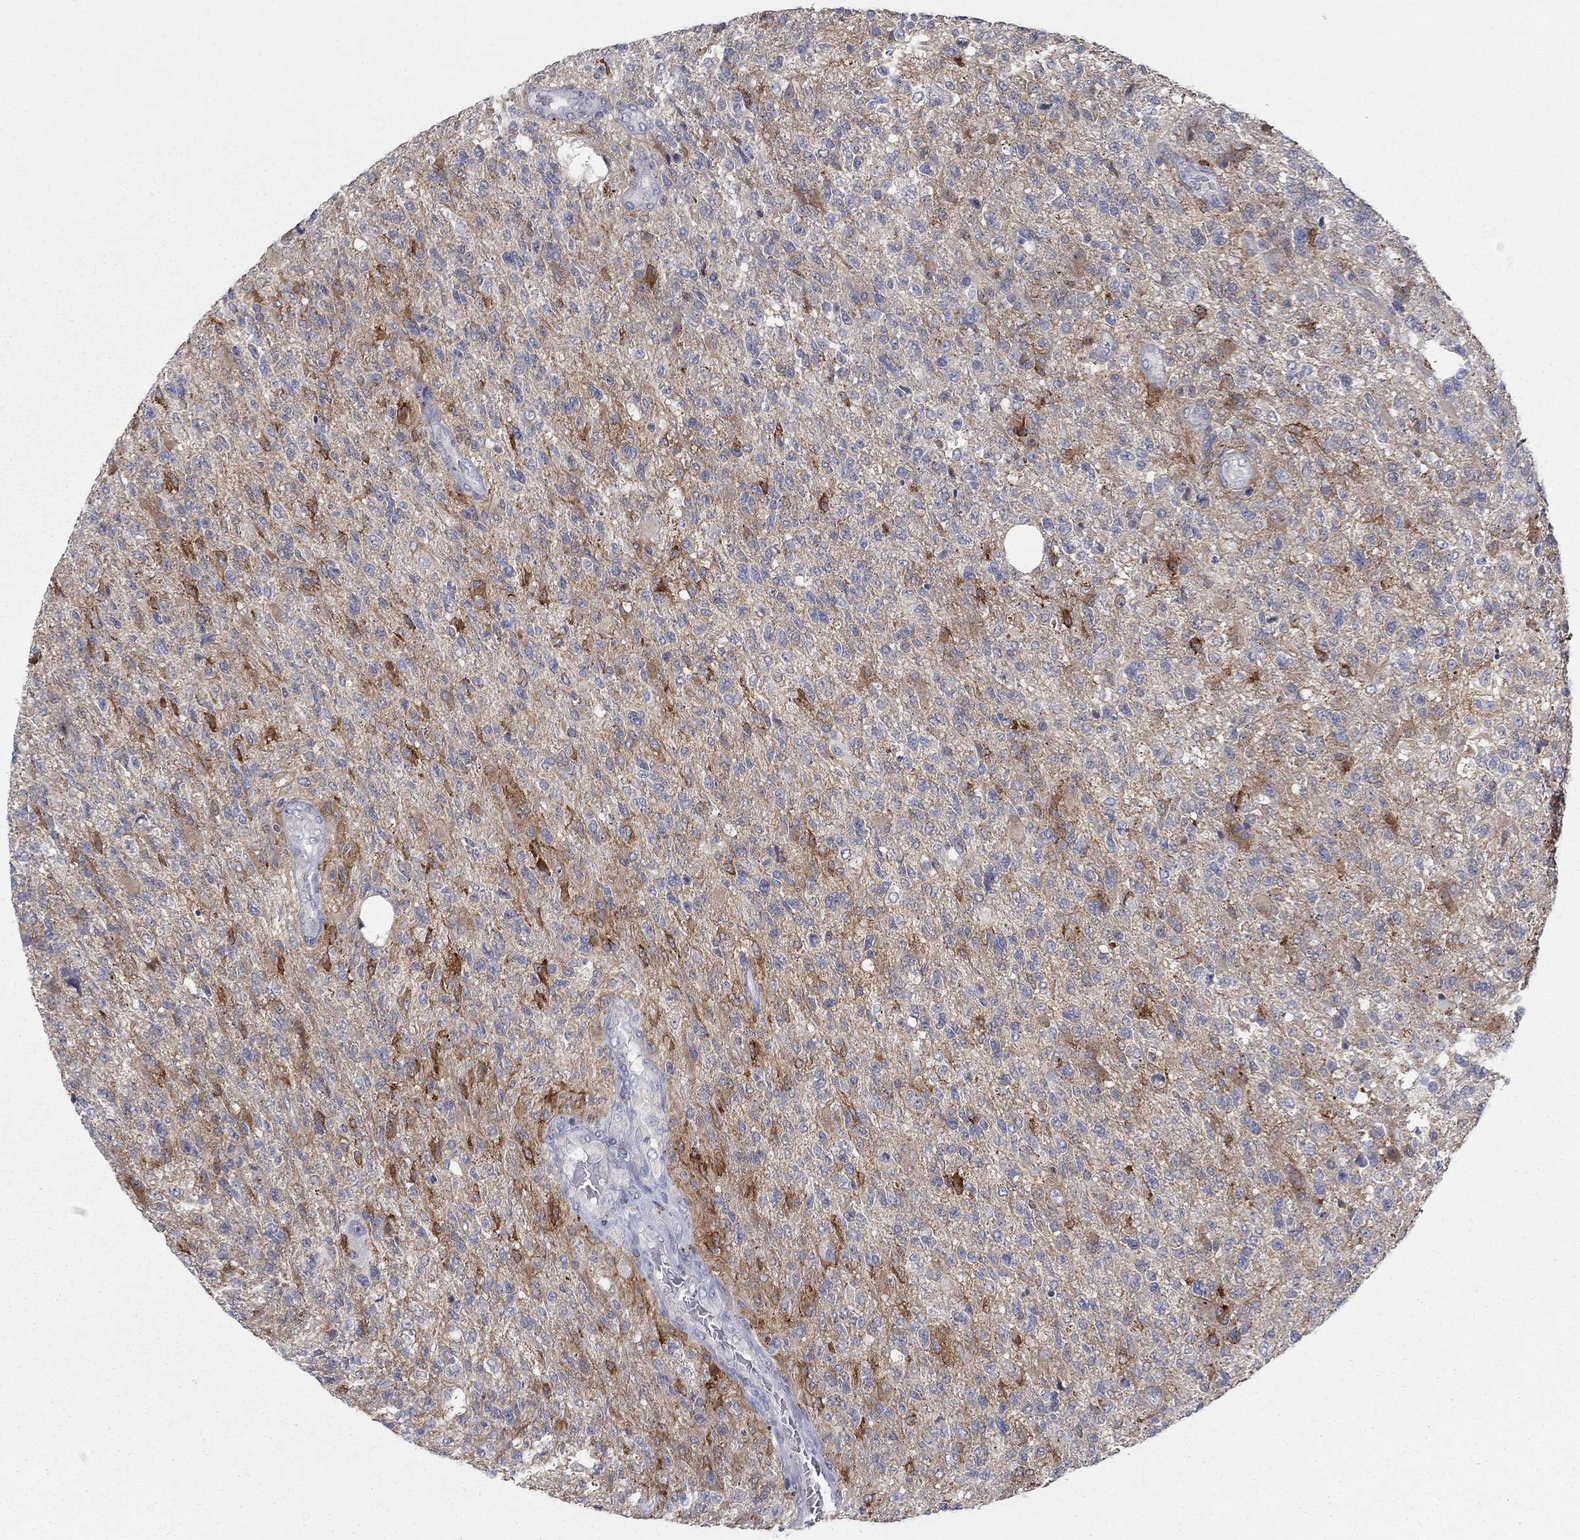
{"staining": {"intensity": "strong", "quantity": "<25%", "location": "cytoplasmic/membranous"}, "tissue": "glioma", "cell_type": "Tumor cells", "image_type": "cancer", "snomed": [{"axis": "morphology", "description": "Glioma, malignant, High grade"}, {"axis": "topography", "description": "Brain"}], "caption": "Human glioma stained with a brown dye exhibits strong cytoplasmic/membranous positive expression in about <25% of tumor cells.", "gene": "MTSS2", "patient": {"sex": "male", "age": 56}}